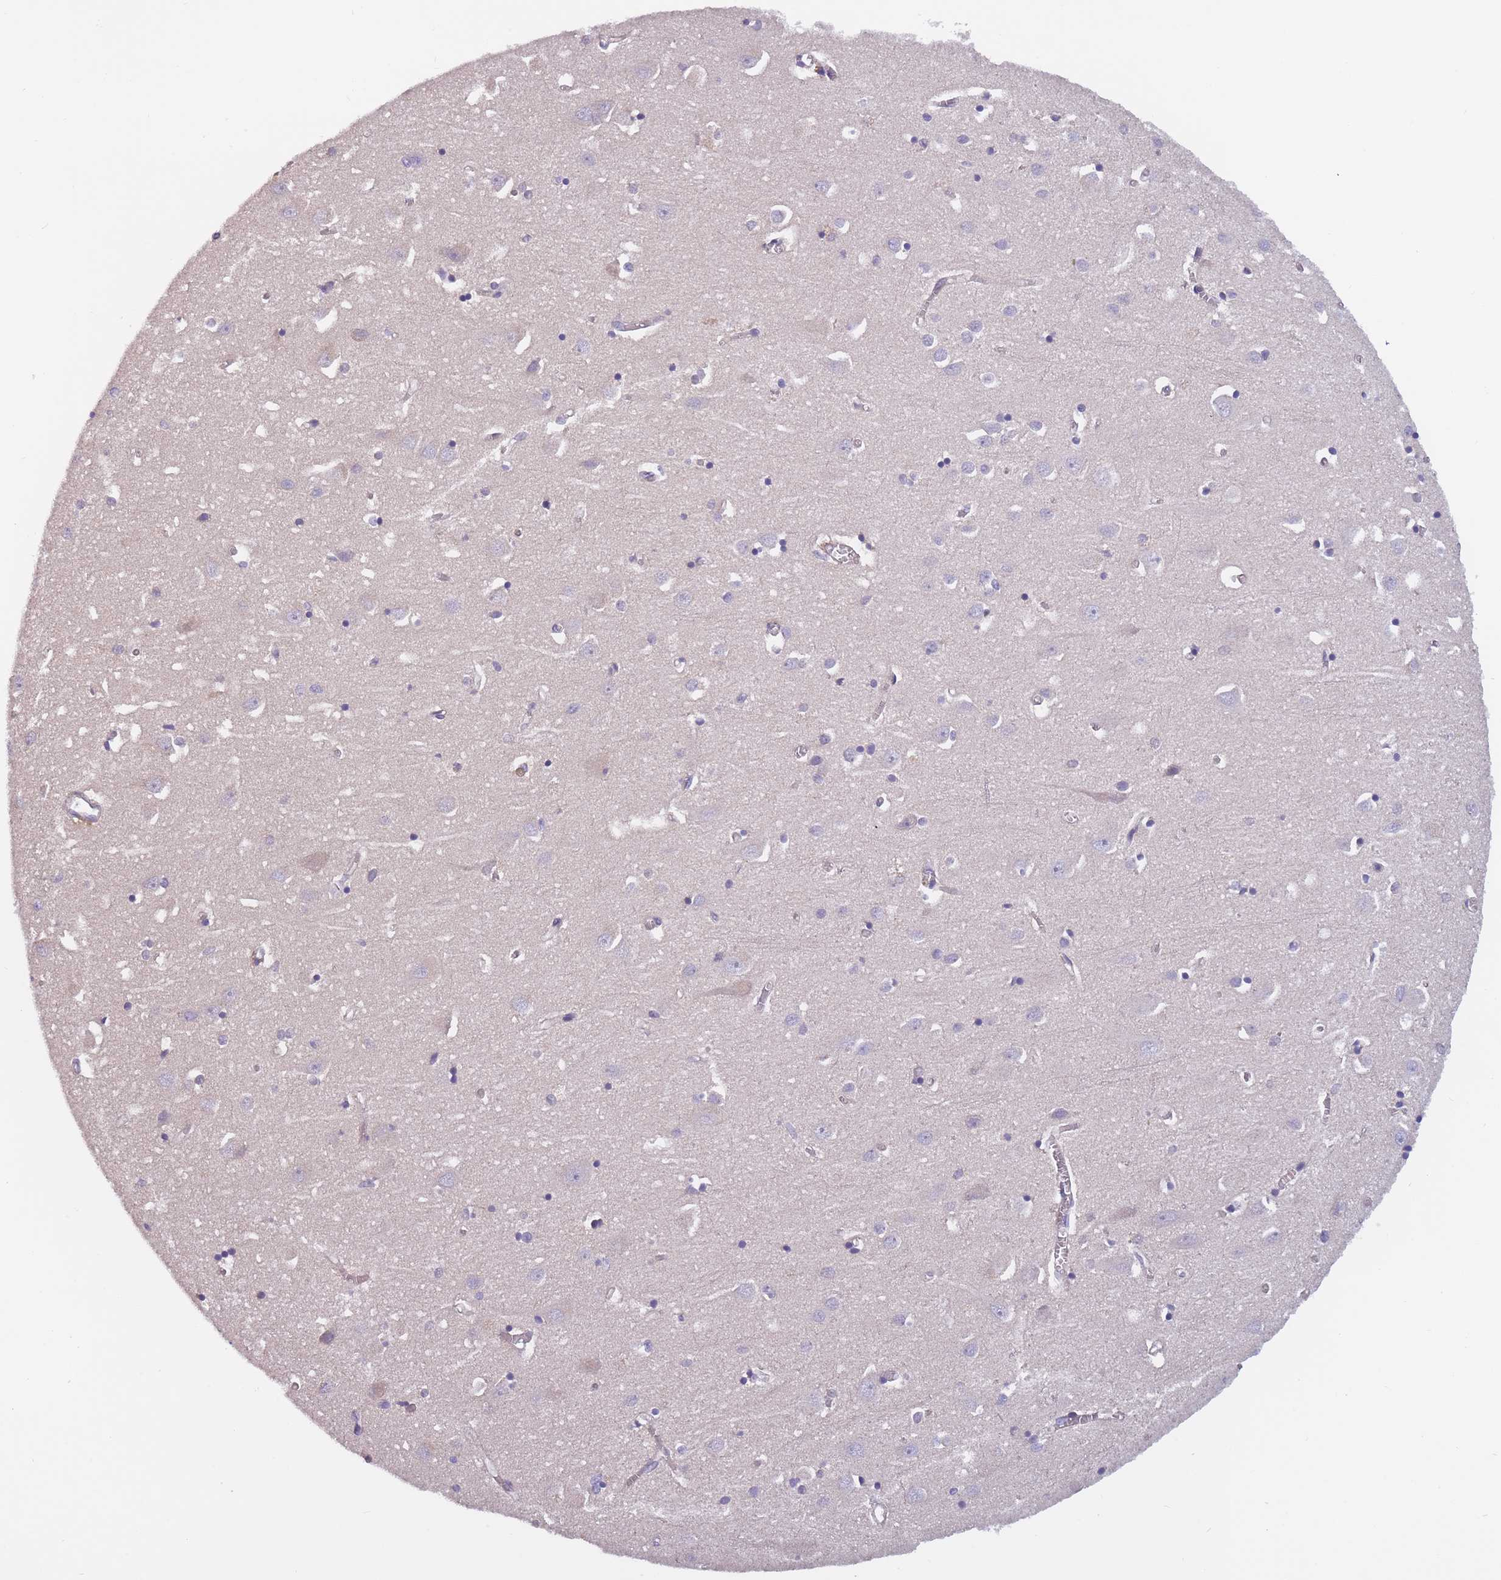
{"staining": {"intensity": "weak", "quantity": "25%-75%", "location": "cytoplasmic/membranous"}, "tissue": "cerebral cortex", "cell_type": "Endothelial cells", "image_type": "normal", "snomed": [{"axis": "morphology", "description": "Normal tissue, NOS"}, {"axis": "topography", "description": "Cerebral cortex"}], "caption": "Weak cytoplasmic/membranous staining is seen in approximately 25%-75% of endothelial cells in unremarkable cerebral cortex.", "gene": "FAM83F", "patient": {"sex": "male", "age": 70}}